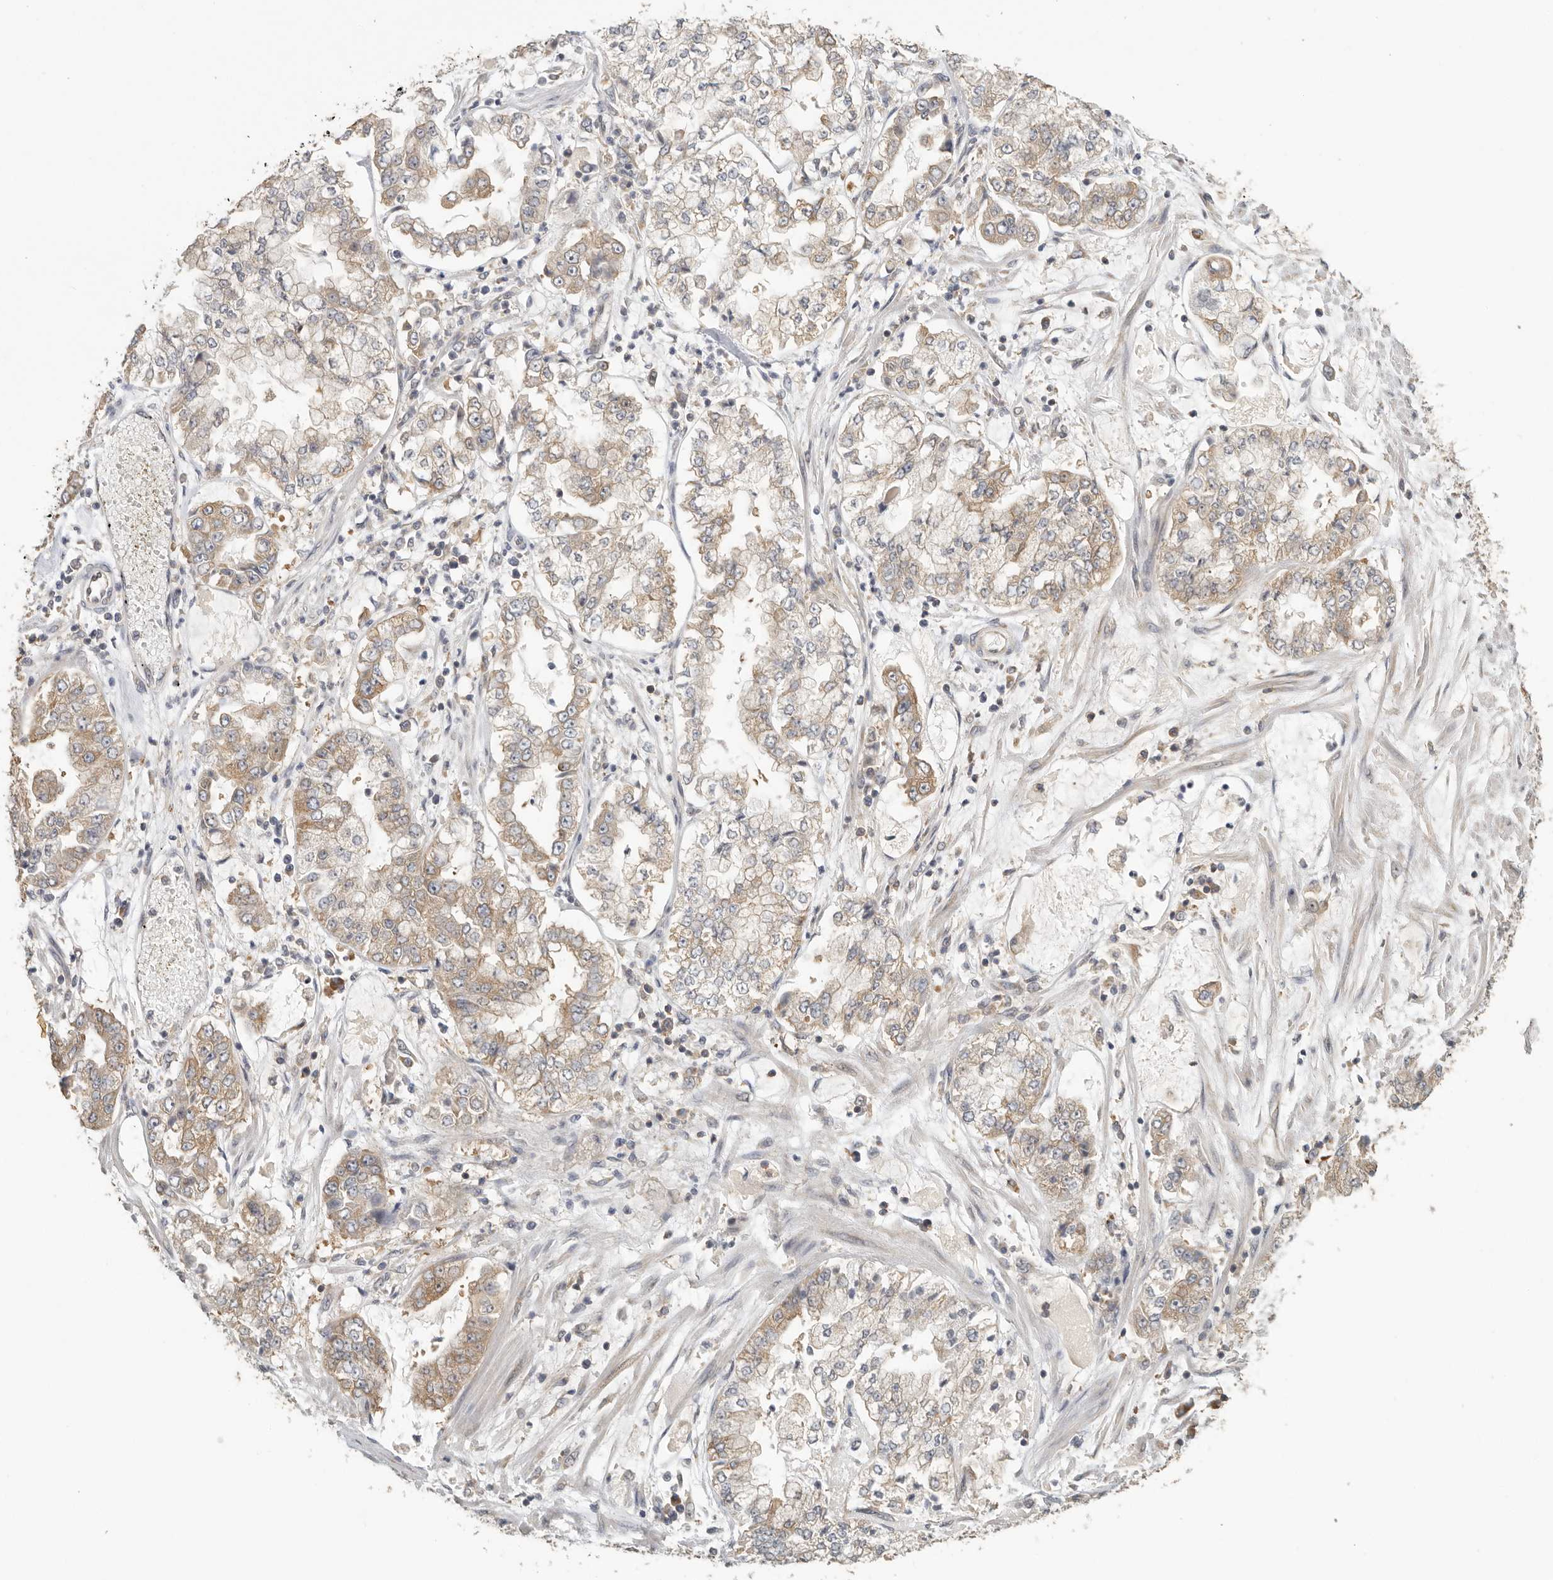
{"staining": {"intensity": "weak", "quantity": ">75%", "location": "cytoplasmic/membranous"}, "tissue": "stomach cancer", "cell_type": "Tumor cells", "image_type": "cancer", "snomed": [{"axis": "morphology", "description": "Adenocarcinoma, NOS"}, {"axis": "topography", "description": "Stomach"}], "caption": "About >75% of tumor cells in human adenocarcinoma (stomach) reveal weak cytoplasmic/membranous protein expression as visualized by brown immunohistochemical staining.", "gene": "CCT8", "patient": {"sex": "male", "age": 76}}